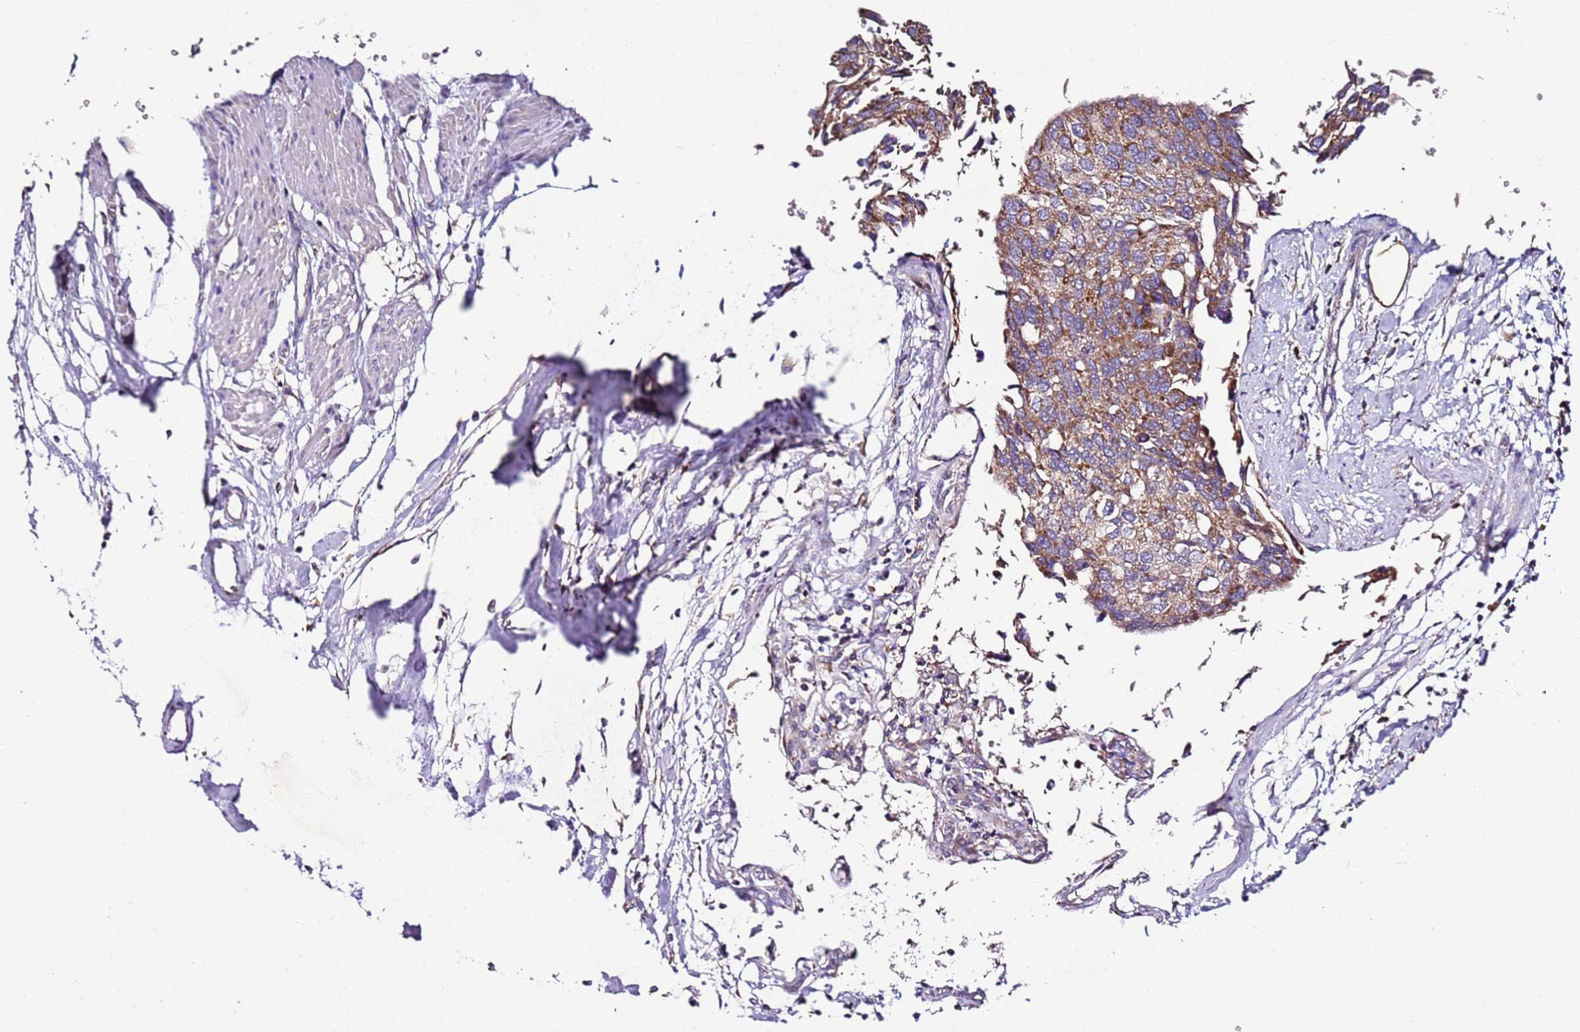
{"staining": {"intensity": "moderate", "quantity": ">75%", "location": "cytoplasmic/membranous"}, "tissue": "urothelial cancer", "cell_type": "Tumor cells", "image_type": "cancer", "snomed": [{"axis": "morphology", "description": "Urothelial carcinoma, High grade"}, {"axis": "topography", "description": "Urinary bladder"}], "caption": "A histopathology image of urothelial cancer stained for a protein reveals moderate cytoplasmic/membranous brown staining in tumor cells.", "gene": "C19orf12", "patient": {"sex": "male", "age": 64}}